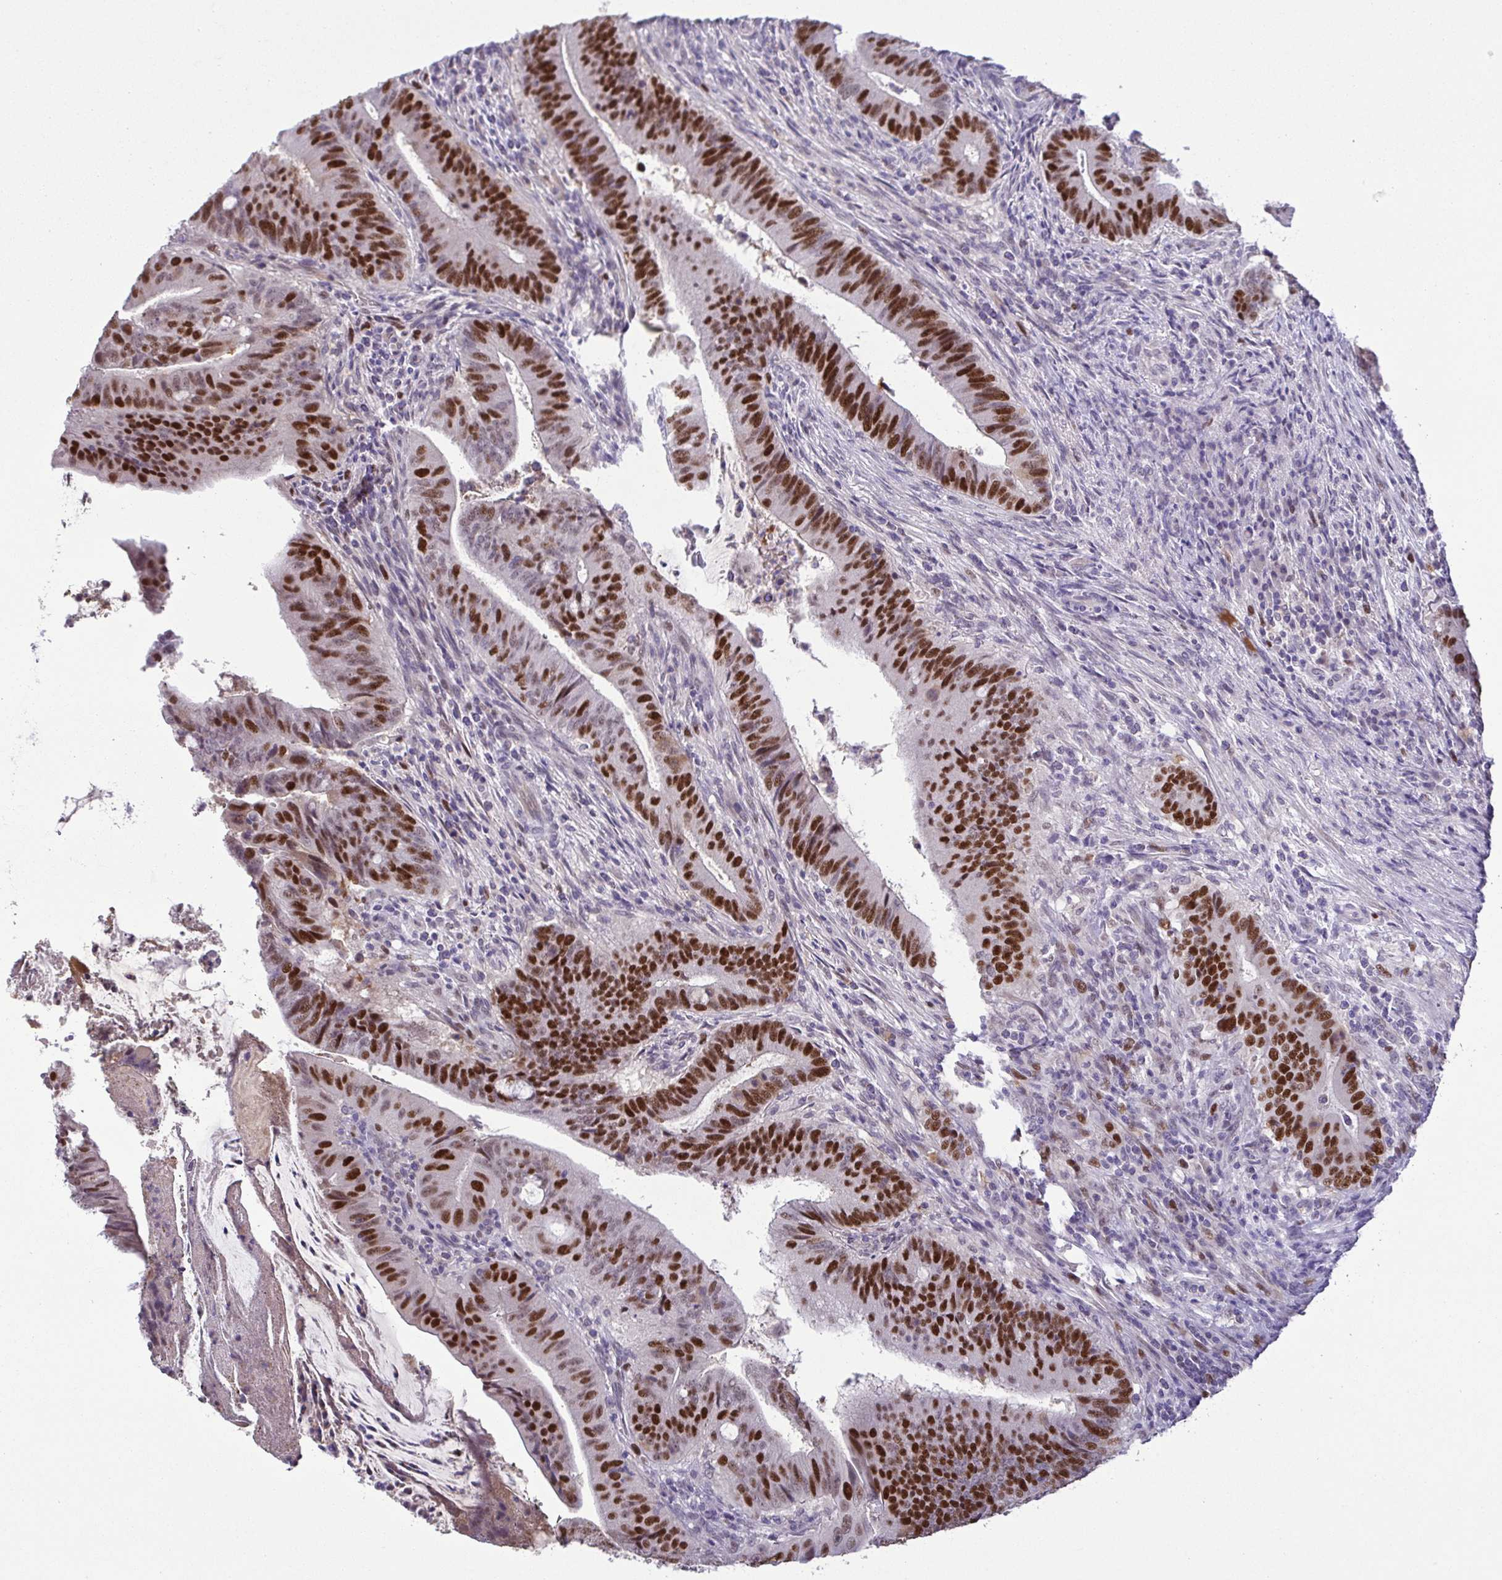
{"staining": {"intensity": "strong", "quantity": ">75%", "location": "nuclear"}, "tissue": "colorectal cancer", "cell_type": "Tumor cells", "image_type": "cancer", "snomed": [{"axis": "morphology", "description": "Adenocarcinoma, NOS"}, {"axis": "topography", "description": "Colon"}], "caption": "Immunohistochemical staining of colorectal adenocarcinoma displays strong nuclear protein positivity in approximately >75% of tumor cells.", "gene": "TIPIN", "patient": {"sex": "female", "age": 43}}